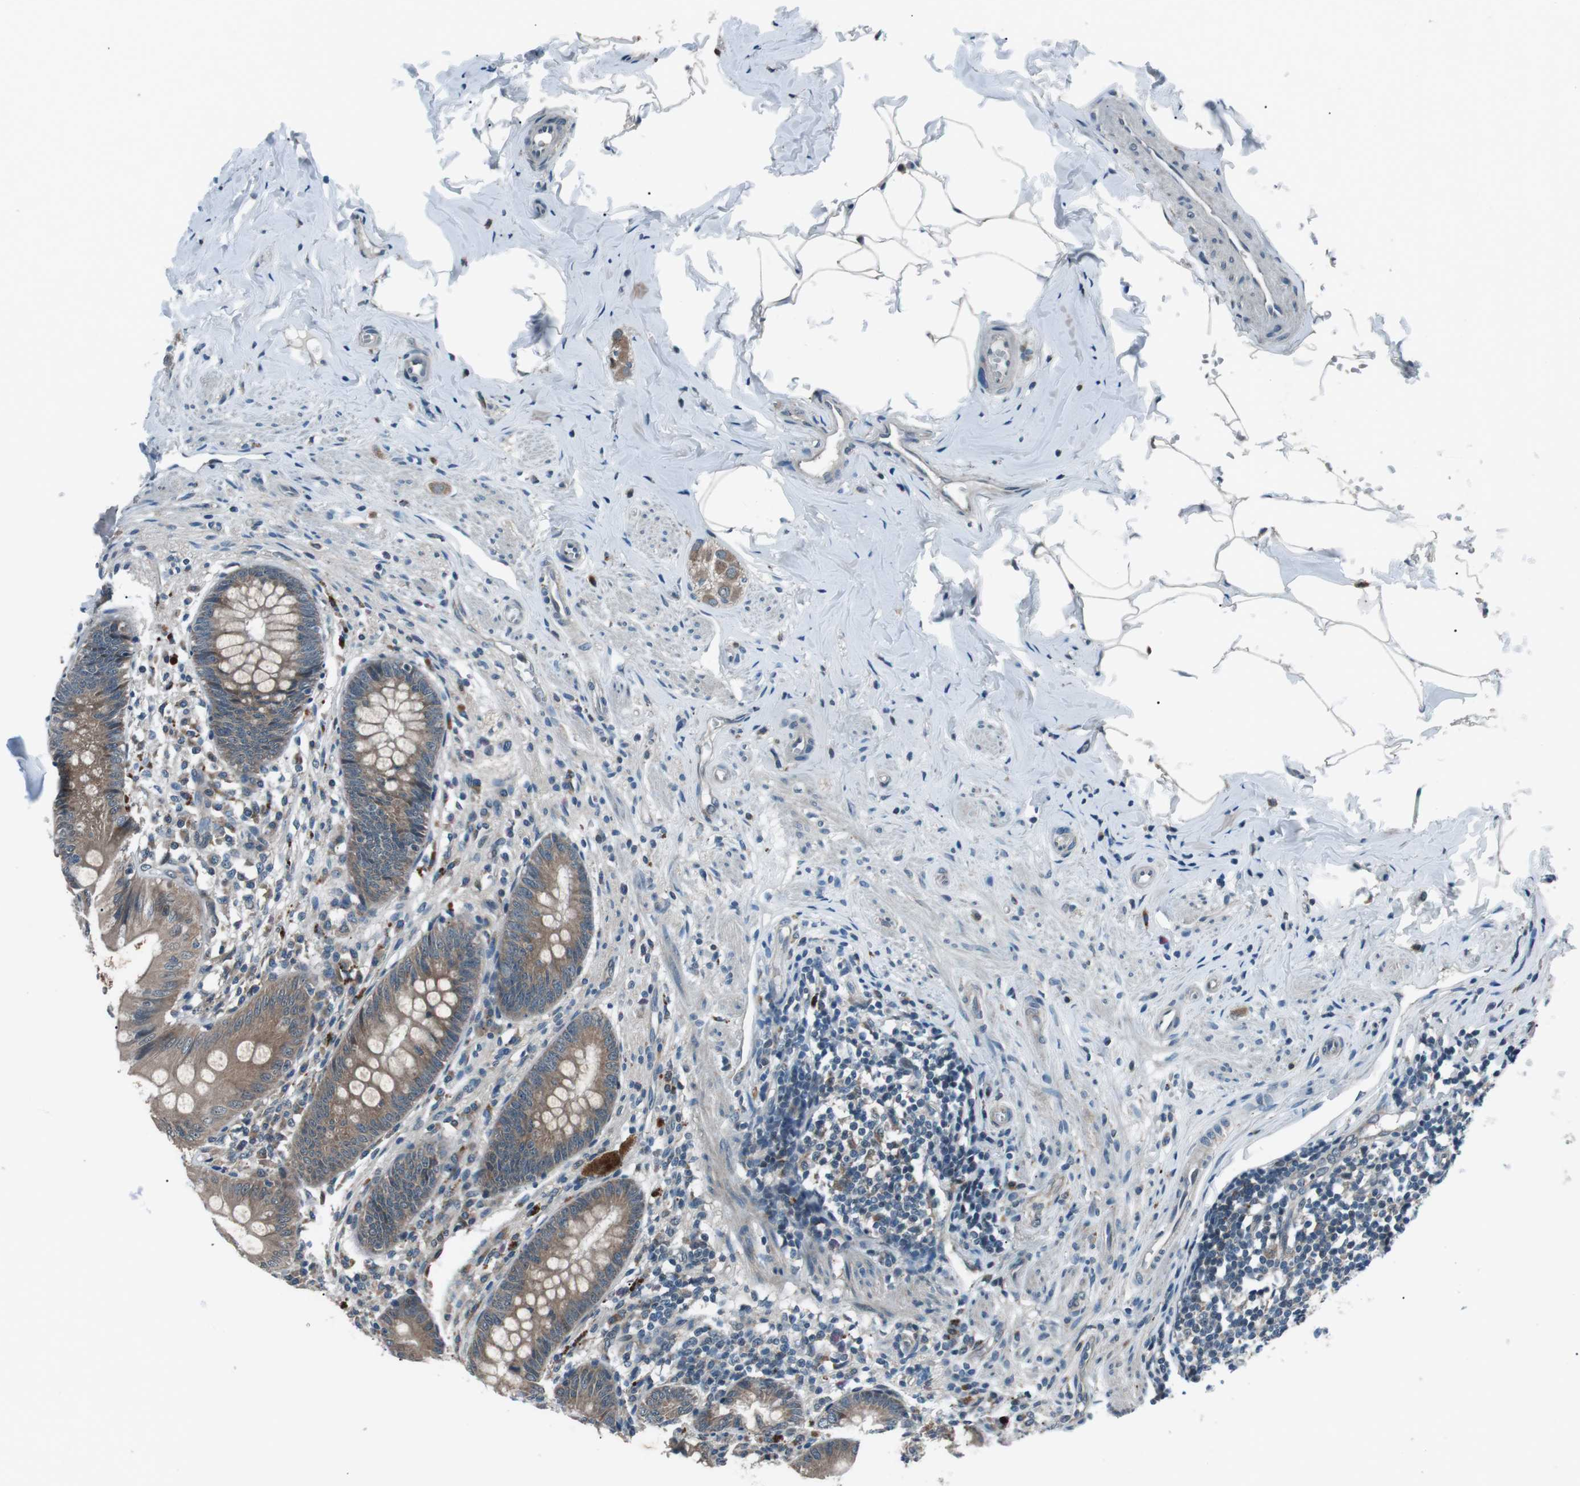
{"staining": {"intensity": "moderate", "quantity": ">75%", "location": "cytoplasmic/membranous"}, "tissue": "appendix", "cell_type": "Glandular cells", "image_type": "normal", "snomed": [{"axis": "morphology", "description": "Normal tissue, NOS"}, {"axis": "topography", "description": "Appendix"}], "caption": "Unremarkable appendix exhibits moderate cytoplasmic/membranous positivity in about >75% of glandular cells The protein of interest is stained brown, and the nuclei are stained in blue (DAB IHC with brightfield microscopy, high magnification)..", "gene": "LRIG2", "patient": {"sex": "male", "age": 56}}